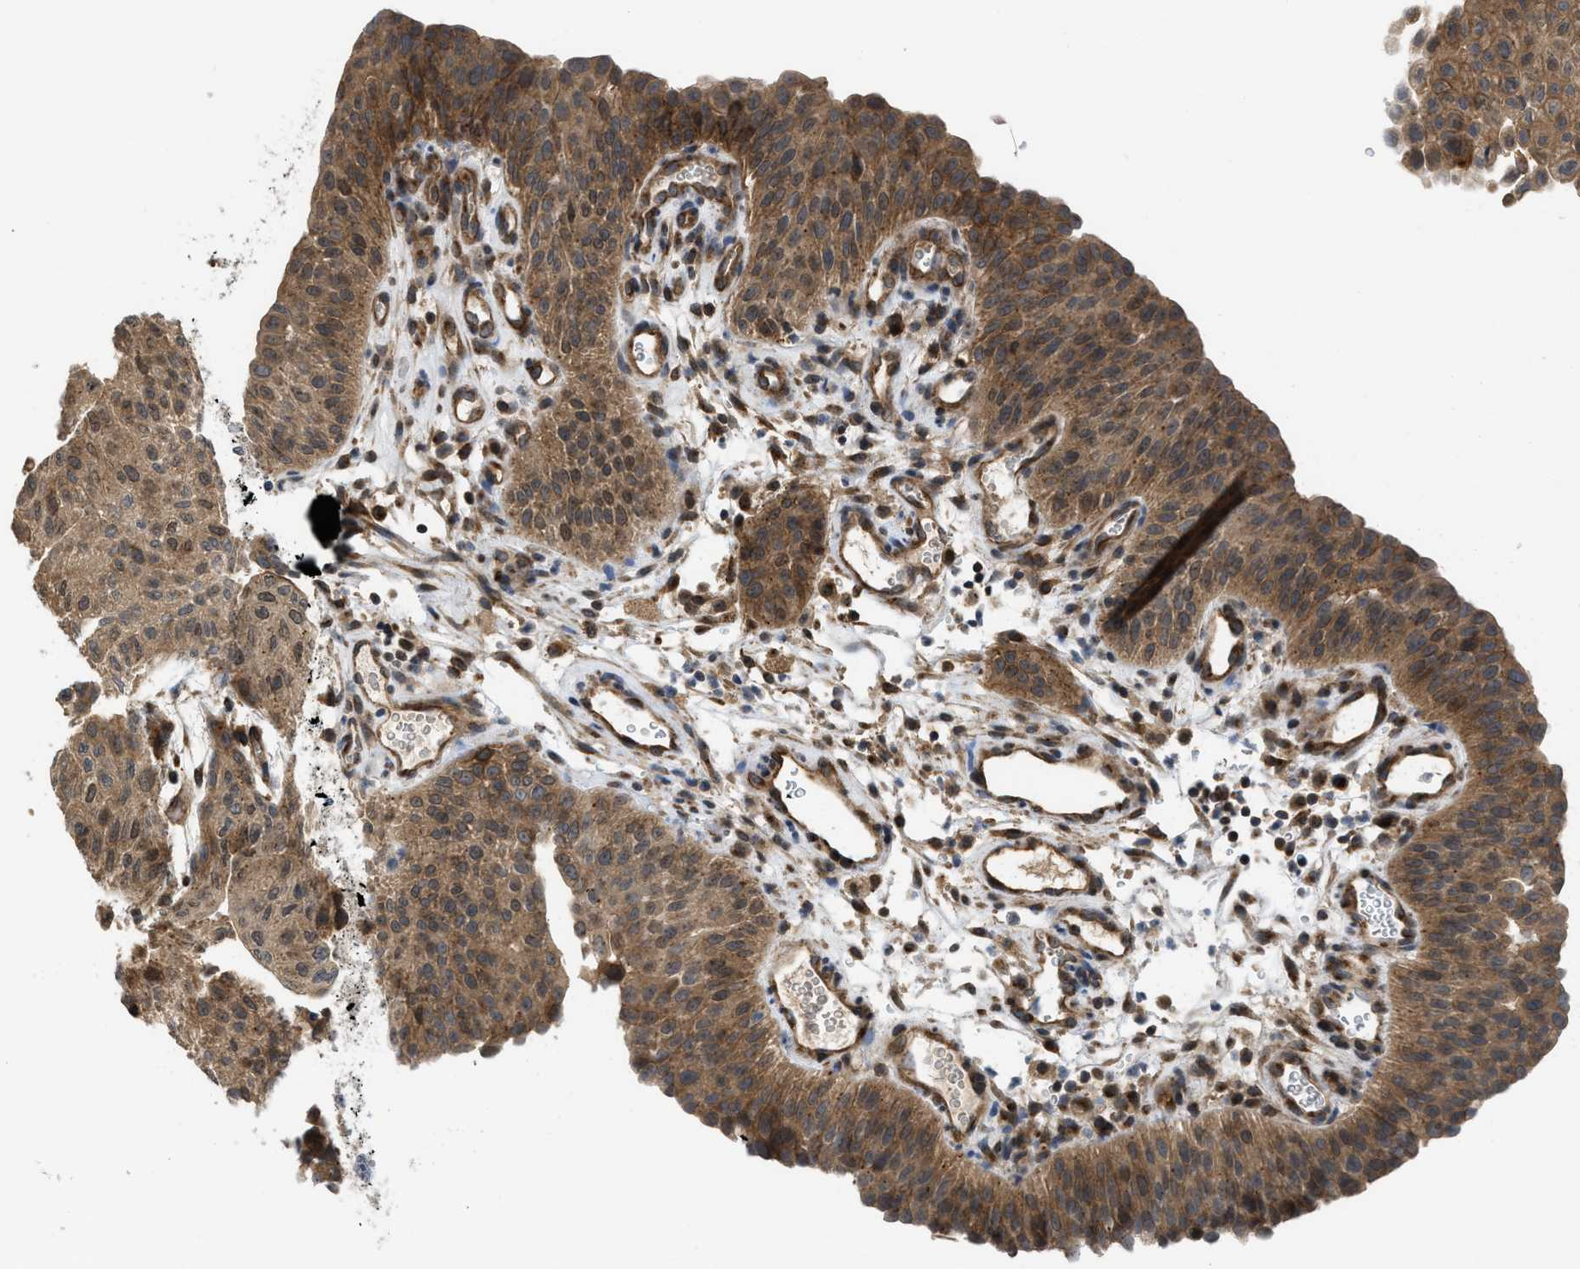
{"staining": {"intensity": "moderate", "quantity": ">75%", "location": "cytoplasmic/membranous"}, "tissue": "urothelial cancer", "cell_type": "Tumor cells", "image_type": "cancer", "snomed": [{"axis": "morphology", "description": "Urothelial carcinoma, Low grade"}, {"axis": "morphology", "description": "Urothelial carcinoma, High grade"}, {"axis": "topography", "description": "Urinary bladder"}], "caption": "Urothelial cancer was stained to show a protein in brown. There is medium levels of moderate cytoplasmic/membranous expression in approximately >75% of tumor cells.", "gene": "GPATCH2L", "patient": {"sex": "male", "age": 35}}